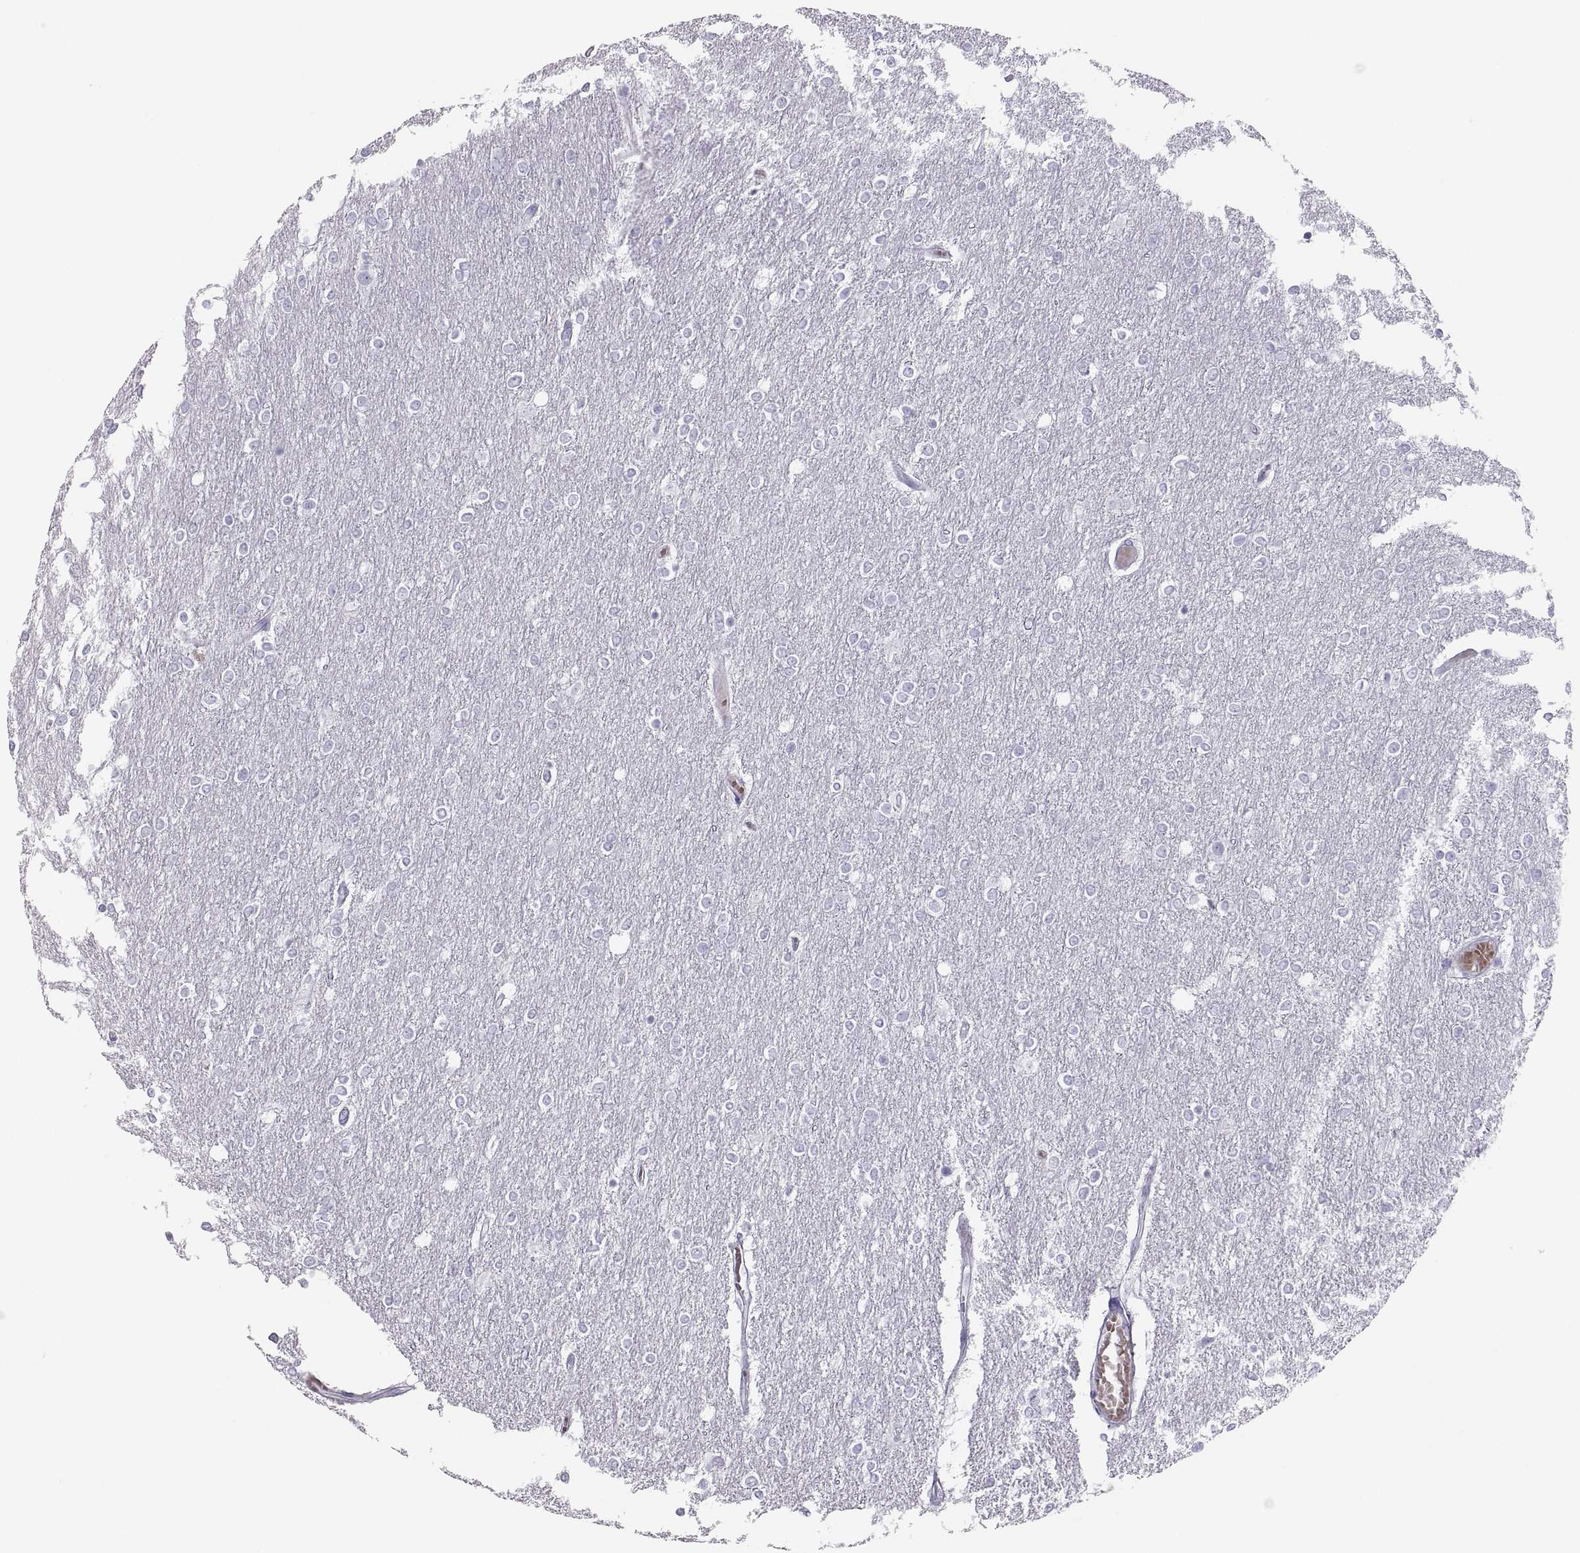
{"staining": {"intensity": "negative", "quantity": "none", "location": "none"}, "tissue": "glioma", "cell_type": "Tumor cells", "image_type": "cancer", "snomed": [{"axis": "morphology", "description": "Glioma, malignant, High grade"}, {"axis": "topography", "description": "Brain"}], "caption": "A histopathology image of glioma stained for a protein demonstrates no brown staining in tumor cells.", "gene": "SEMG1", "patient": {"sex": "female", "age": 61}}